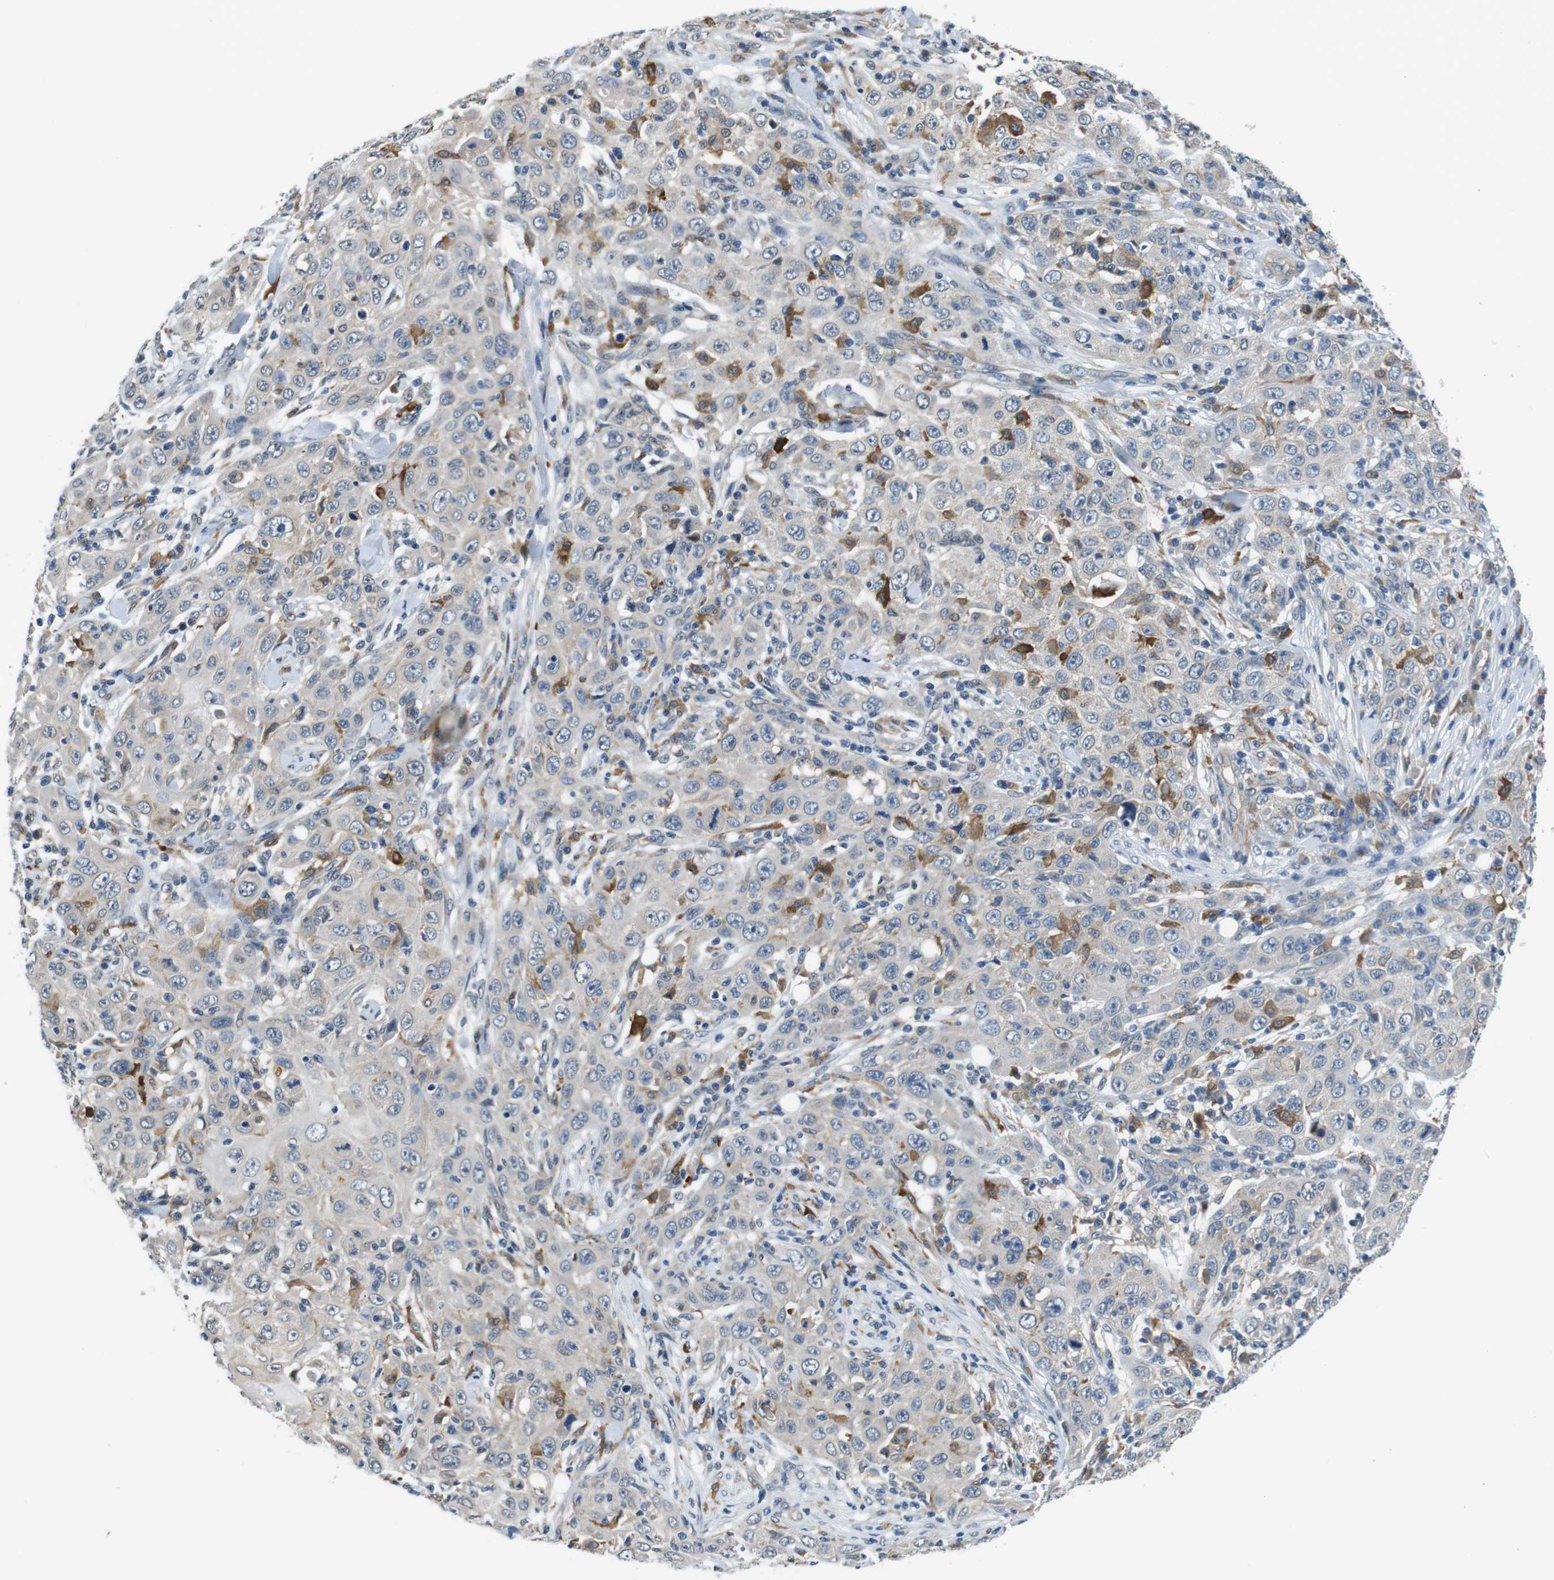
{"staining": {"intensity": "weak", "quantity": "<25%", "location": "cytoplasmic/membranous"}, "tissue": "skin cancer", "cell_type": "Tumor cells", "image_type": "cancer", "snomed": [{"axis": "morphology", "description": "Squamous cell carcinoma, NOS"}, {"axis": "topography", "description": "Skin"}], "caption": "An IHC image of skin cancer is shown. There is no staining in tumor cells of skin cancer.", "gene": "CD163L1", "patient": {"sex": "female", "age": 88}}